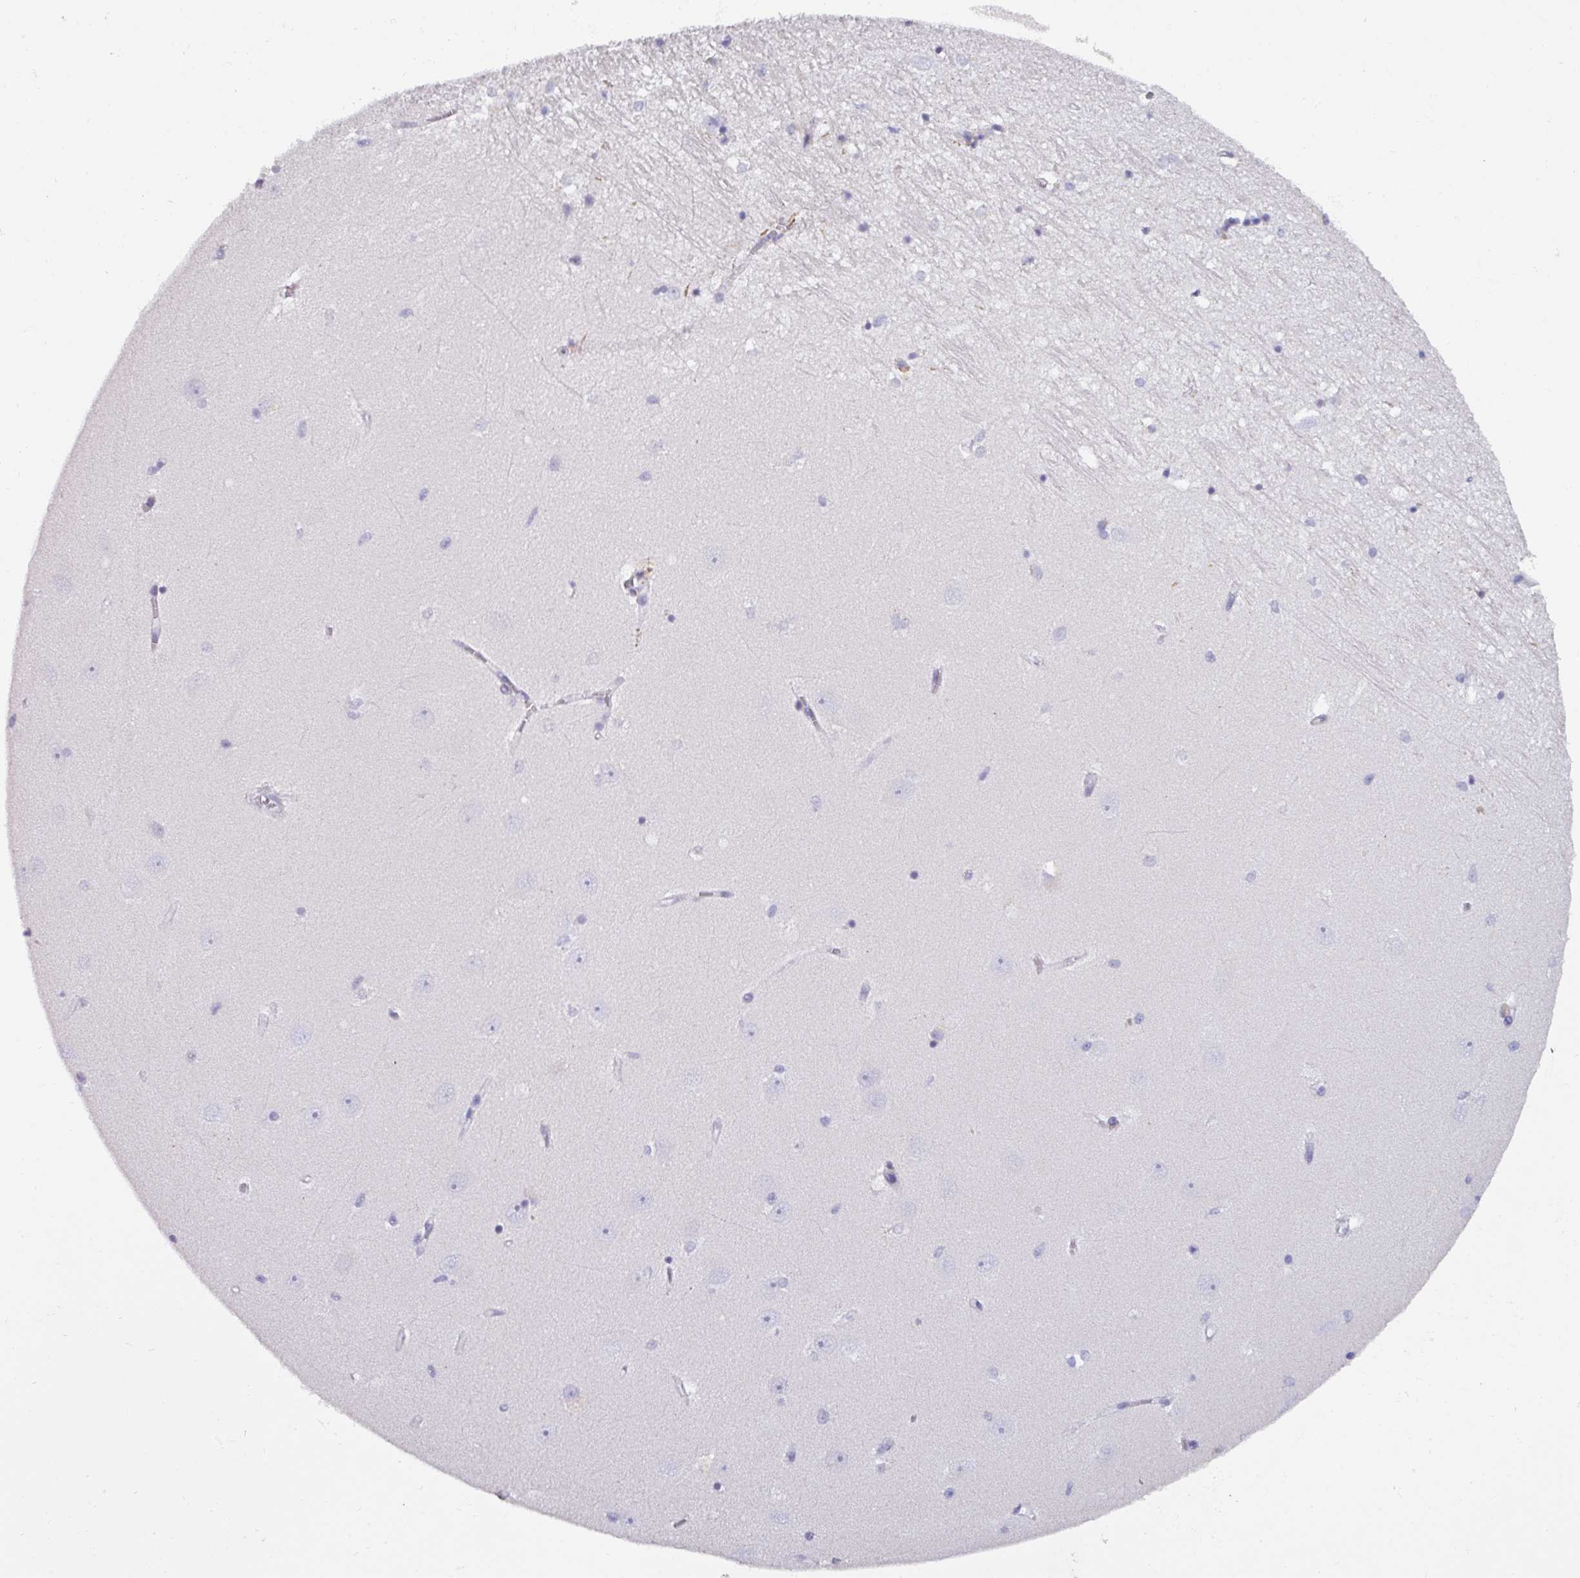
{"staining": {"intensity": "negative", "quantity": "none", "location": "none"}, "tissue": "hippocampus", "cell_type": "Glial cells", "image_type": "normal", "snomed": [{"axis": "morphology", "description": "Normal tissue, NOS"}, {"axis": "topography", "description": "Hippocampus"}], "caption": "Glial cells show no significant expression in unremarkable hippocampus. (Brightfield microscopy of DAB (3,3'-diaminobenzidine) immunohistochemistry (IHC) at high magnification).", "gene": "SPESP1", "patient": {"sex": "female", "age": 64}}